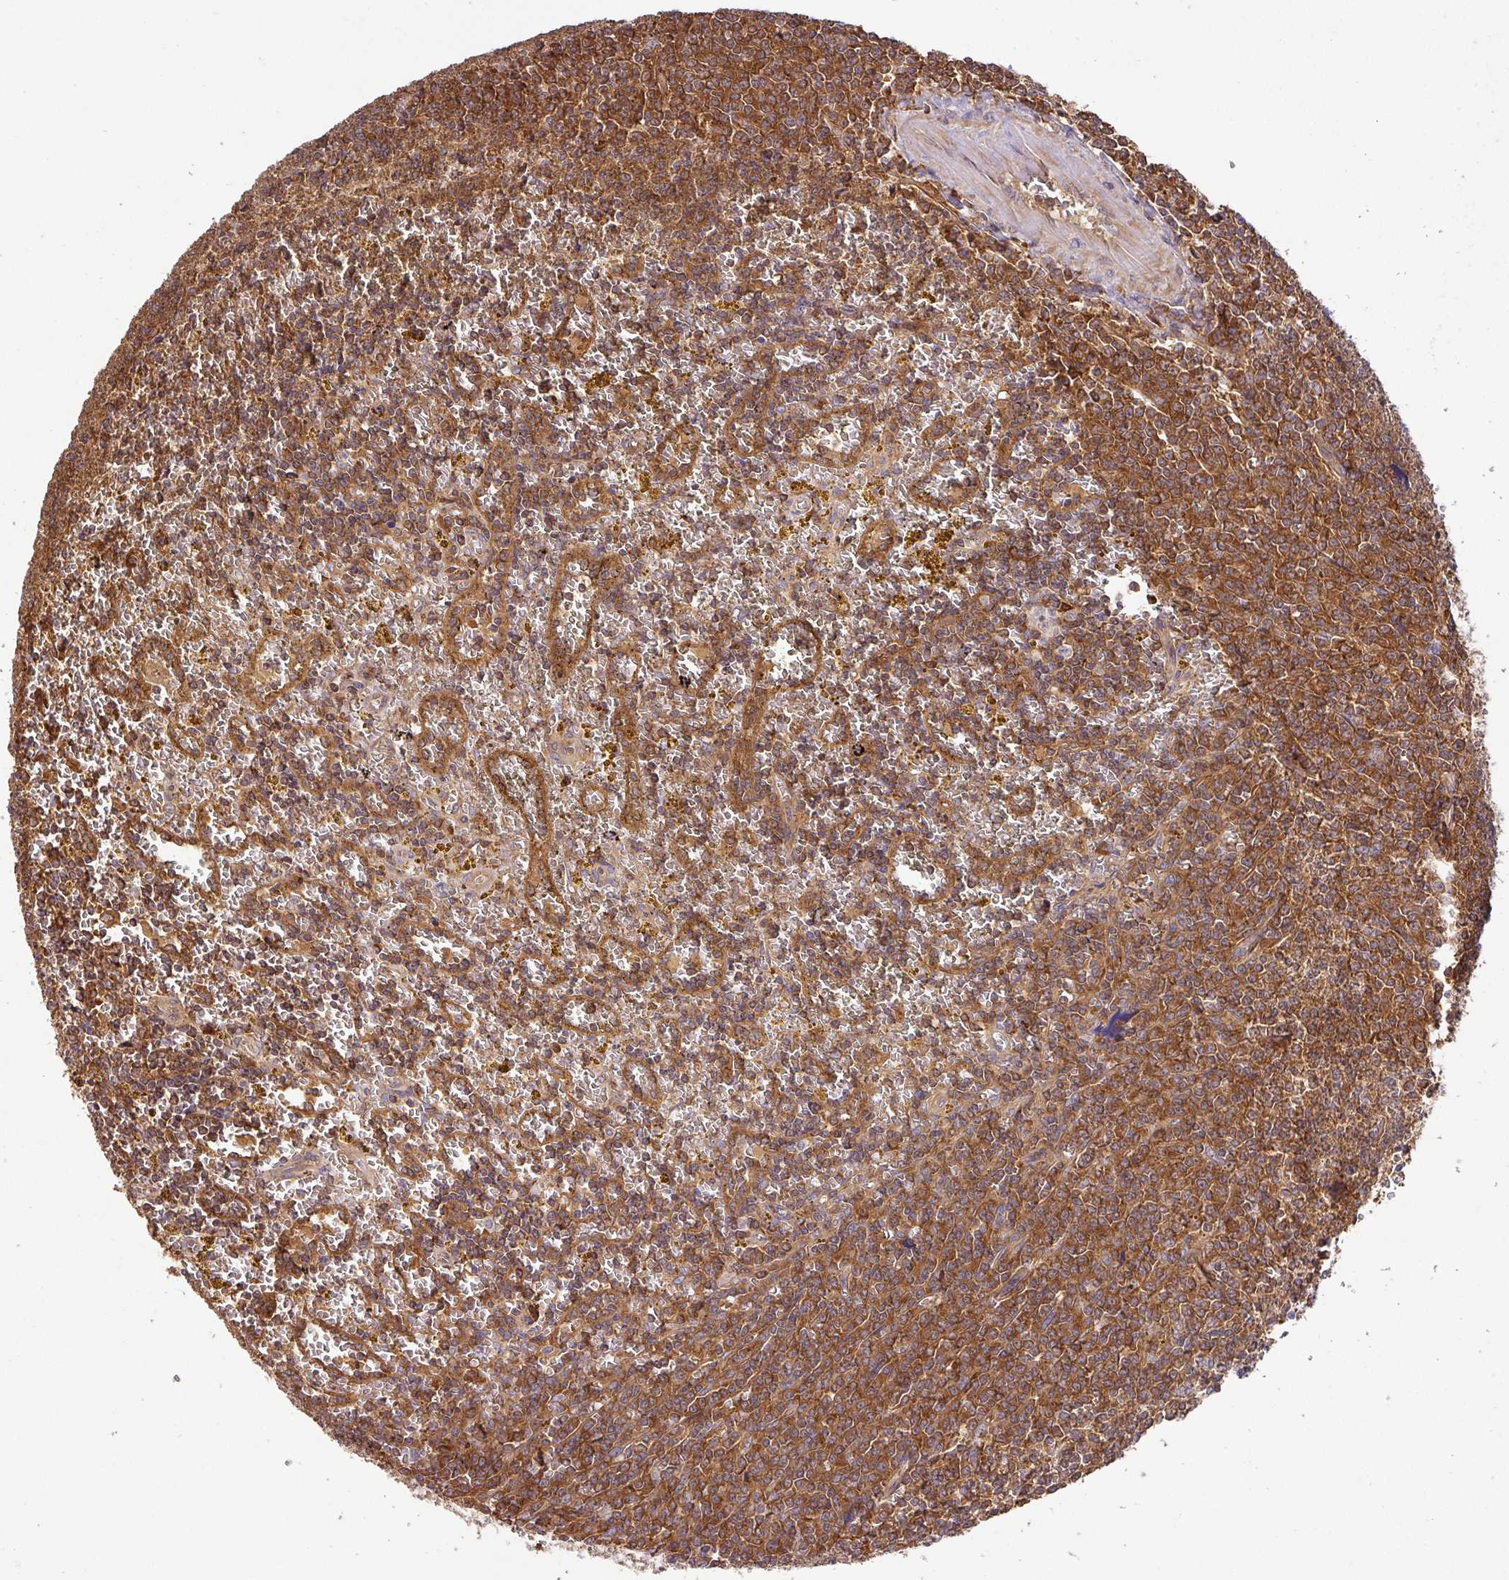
{"staining": {"intensity": "moderate", "quantity": ">75%", "location": "cytoplasmic/membranous"}, "tissue": "lymphoma", "cell_type": "Tumor cells", "image_type": "cancer", "snomed": [{"axis": "morphology", "description": "Malignant lymphoma, non-Hodgkin's type, Low grade"}, {"axis": "topography", "description": "Spleen"}, {"axis": "topography", "description": "Lymph node"}], "caption": "This micrograph demonstrates low-grade malignant lymphoma, non-Hodgkin's type stained with immunohistochemistry (IHC) to label a protein in brown. The cytoplasmic/membranous of tumor cells show moderate positivity for the protein. Nuclei are counter-stained blue.", "gene": "GSPT1", "patient": {"sex": "female", "age": 66}}